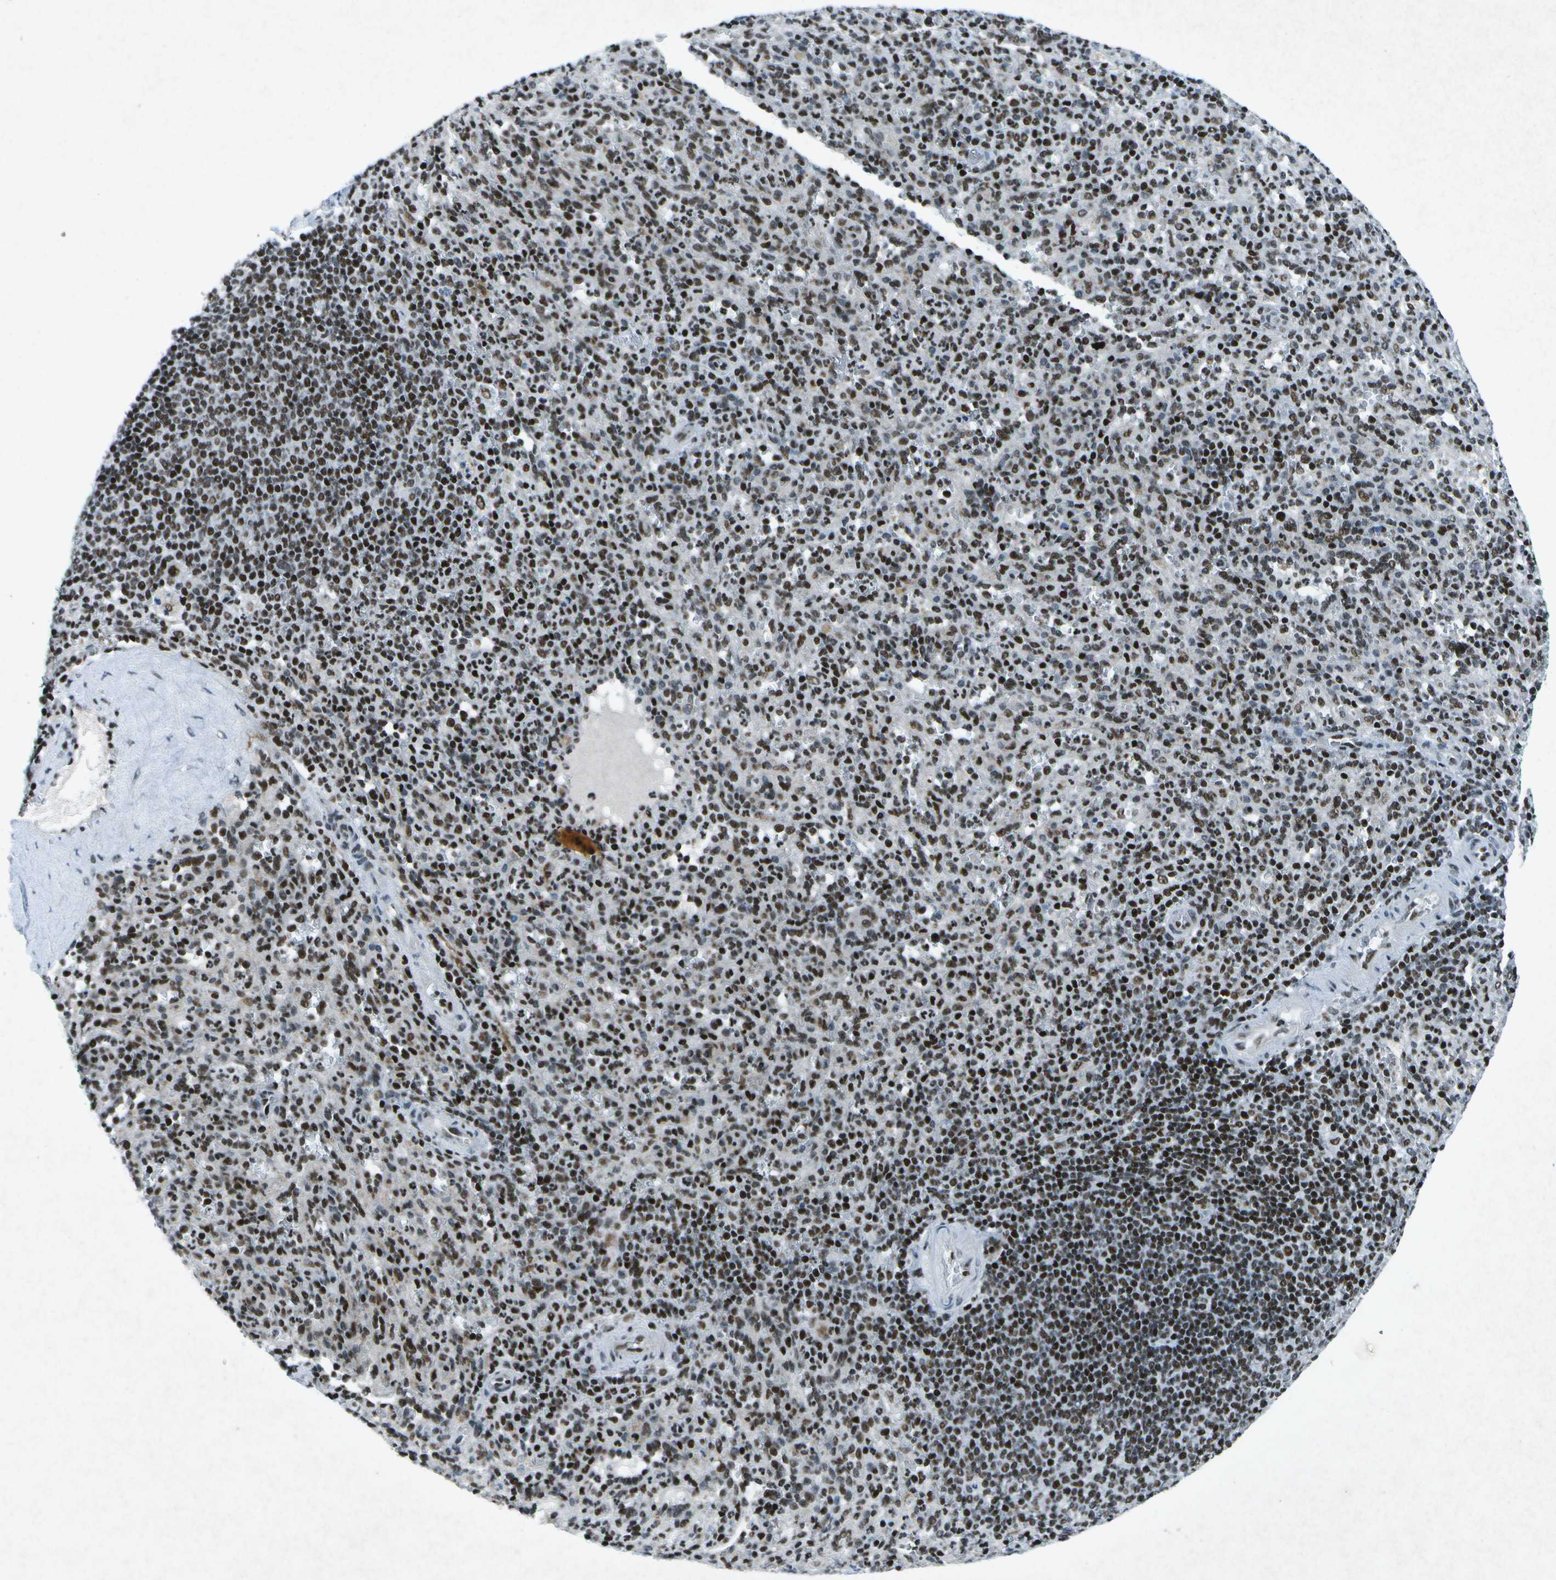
{"staining": {"intensity": "strong", "quantity": "25%-75%", "location": "nuclear"}, "tissue": "spleen", "cell_type": "Cells in red pulp", "image_type": "normal", "snomed": [{"axis": "morphology", "description": "Normal tissue, NOS"}, {"axis": "topography", "description": "Spleen"}], "caption": "A high-resolution micrograph shows immunohistochemistry staining of normal spleen, which demonstrates strong nuclear positivity in about 25%-75% of cells in red pulp.", "gene": "MTA2", "patient": {"sex": "male", "age": 36}}